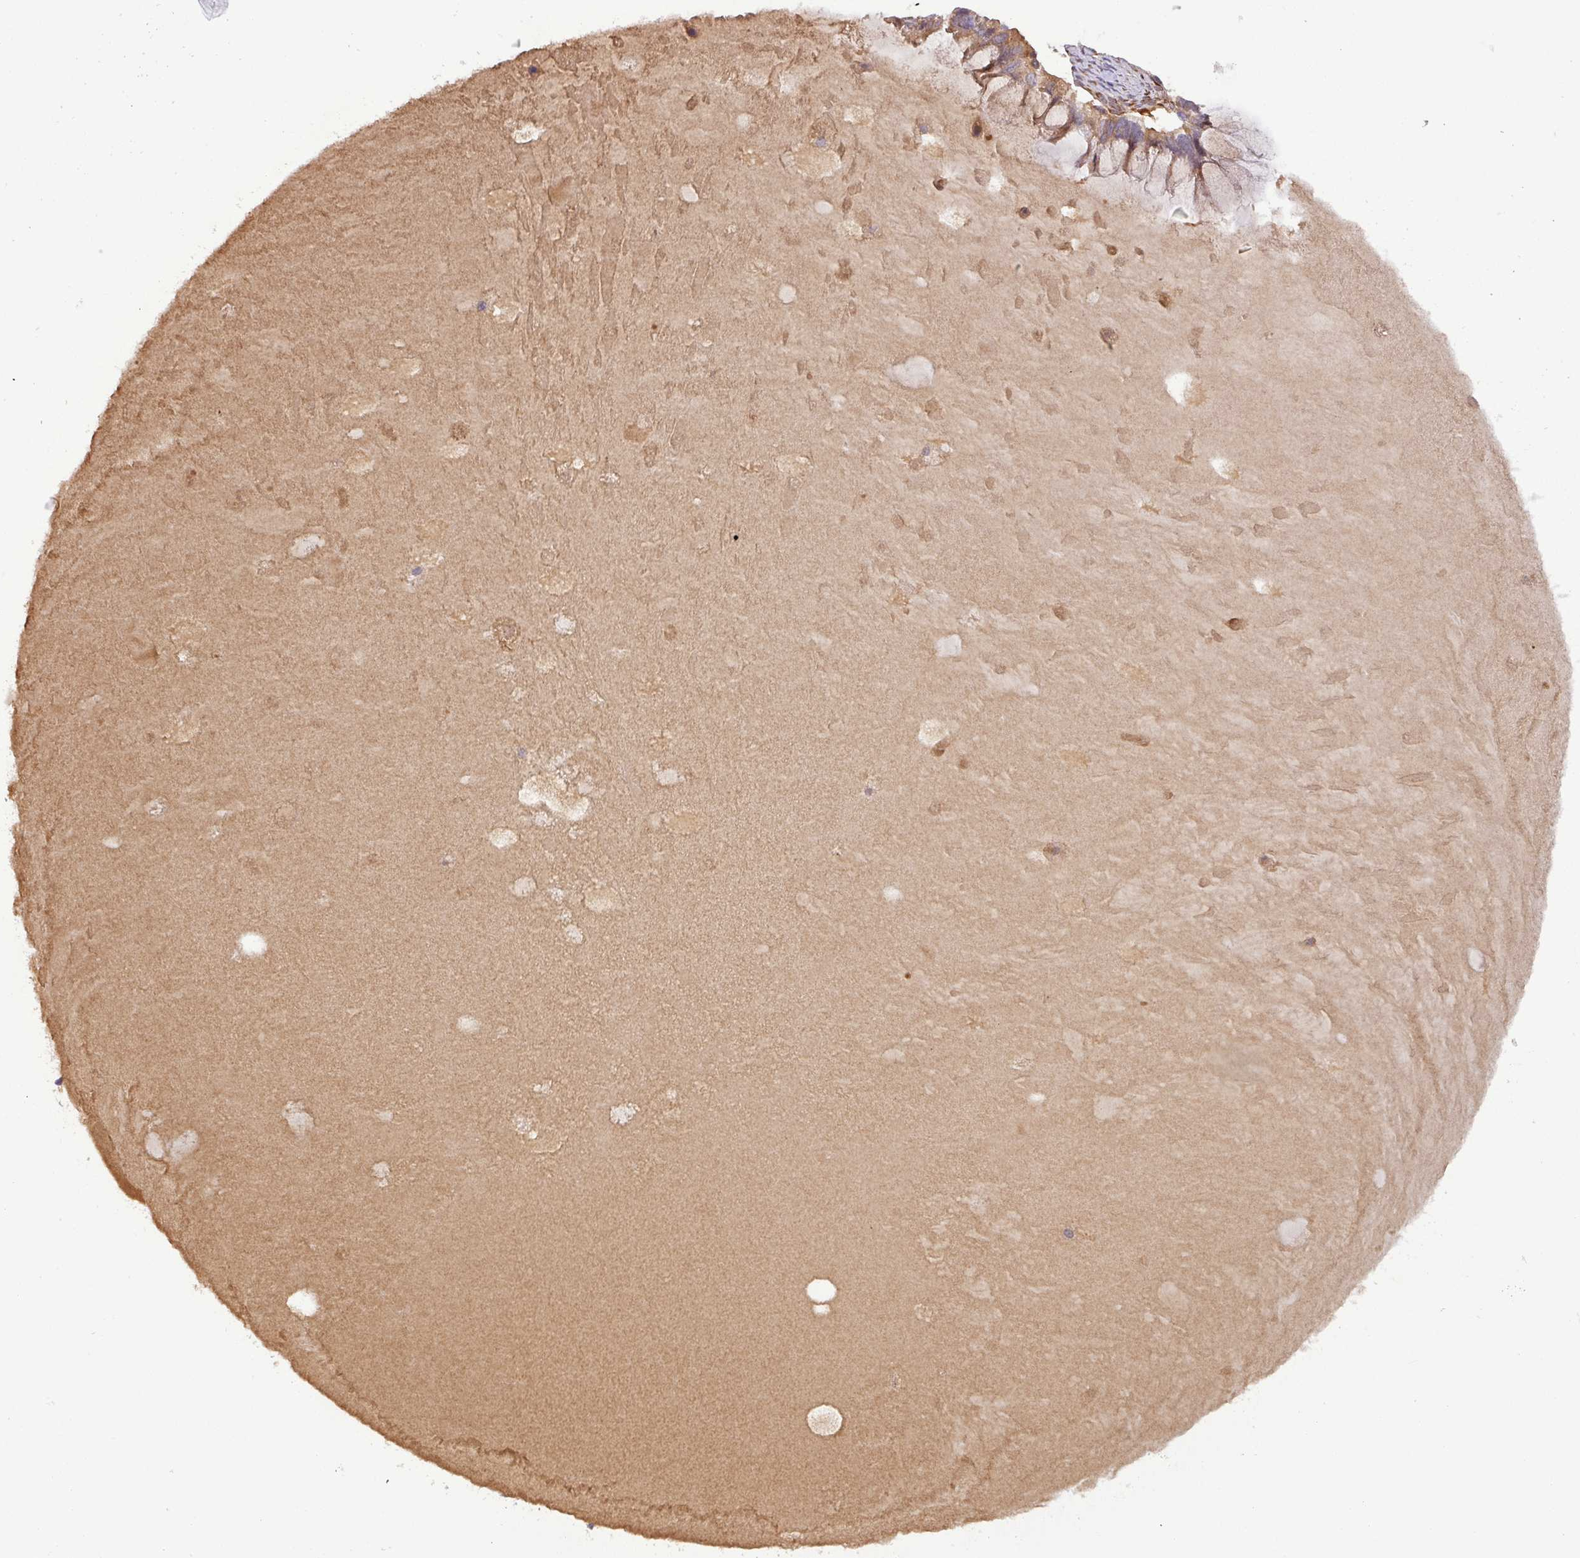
{"staining": {"intensity": "strong", "quantity": ">75%", "location": "cytoplasmic/membranous"}, "tissue": "ovarian cancer", "cell_type": "Tumor cells", "image_type": "cancer", "snomed": [{"axis": "morphology", "description": "Cystadenocarcinoma, mucinous, NOS"}, {"axis": "topography", "description": "Ovary"}], "caption": "DAB (3,3'-diaminobenzidine) immunohistochemical staining of human ovarian cancer exhibits strong cytoplasmic/membranous protein staining in about >75% of tumor cells. Nuclei are stained in blue.", "gene": "ART1", "patient": {"sex": "female", "age": 61}}